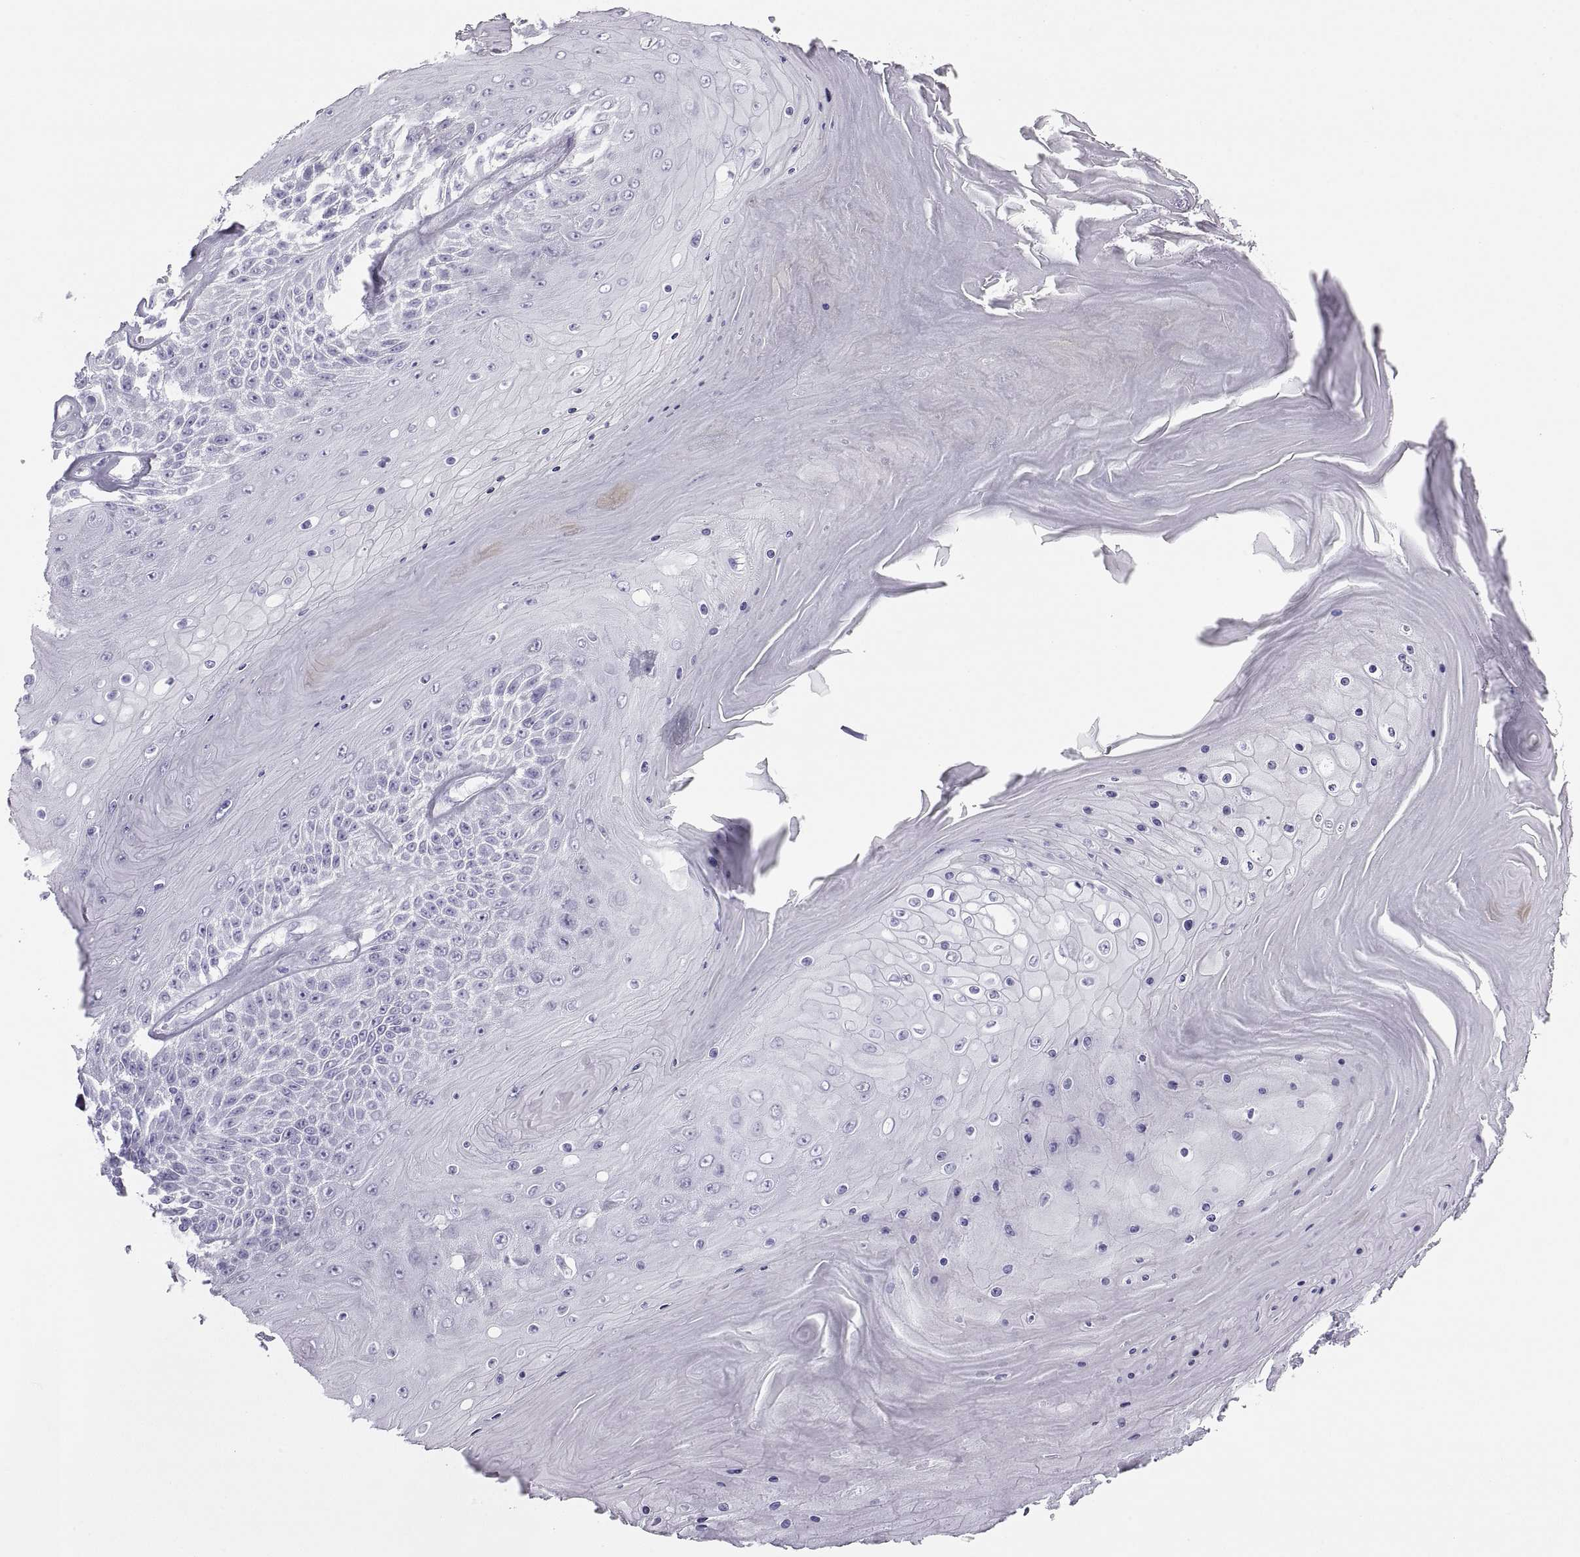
{"staining": {"intensity": "negative", "quantity": "none", "location": "none"}, "tissue": "skin cancer", "cell_type": "Tumor cells", "image_type": "cancer", "snomed": [{"axis": "morphology", "description": "Squamous cell carcinoma, NOS"}, {"axis": "topography", "description": "Skin"}], "caption": "An image of squamous cell carcinoma (skin) stained for a protein demonstrates no brown staining in tumor cells. Brightfield microscopy of IHC stained with DAB (3,3'-diaminobenzidine) (brown) and hematoxylin (blue), captured at high magnification.", "gene": "SEMG1", "patient": {"sex": "male", "age": 62}}